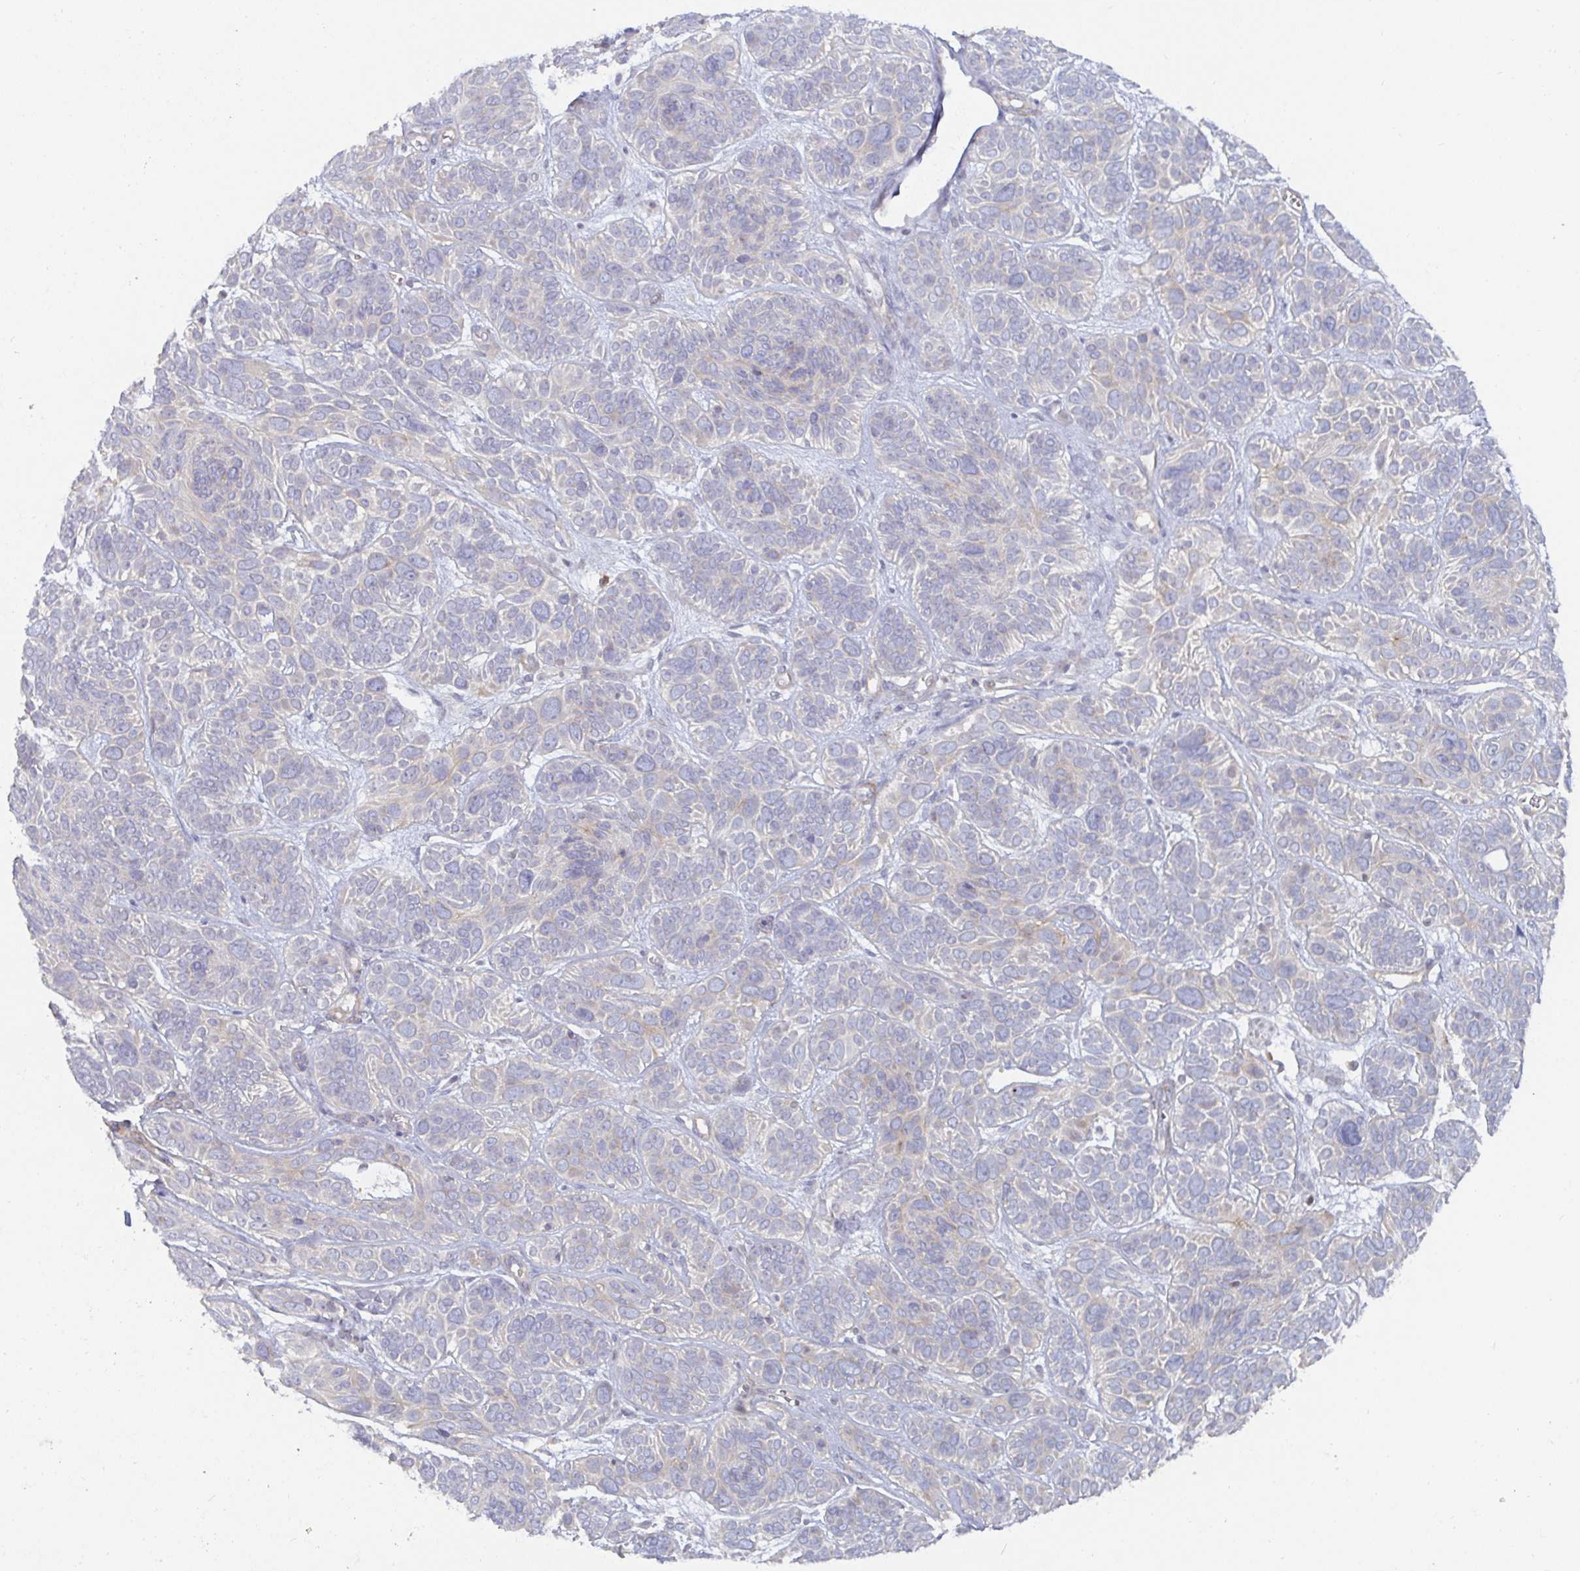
{"staining": {"intensity": "negative", "quantity": "none", "location": "none"}, "tissue": "skin cancer", "cell_type": "Tumor cells", "image_type": "cancer", "snomed": [{"axis": "morphology", "description": "Basal cell carcinoma"}, {"axis": "topography", "description": "Skin"}, {"axis": "topography", "description": "Skin of face"}], "caption": "Immunohistochemistry of human basal cell carcinoma (skin) displays no staining in tumor cells.", "gene": "SSH2", "patient": {"sex": "male", "age": 73}}